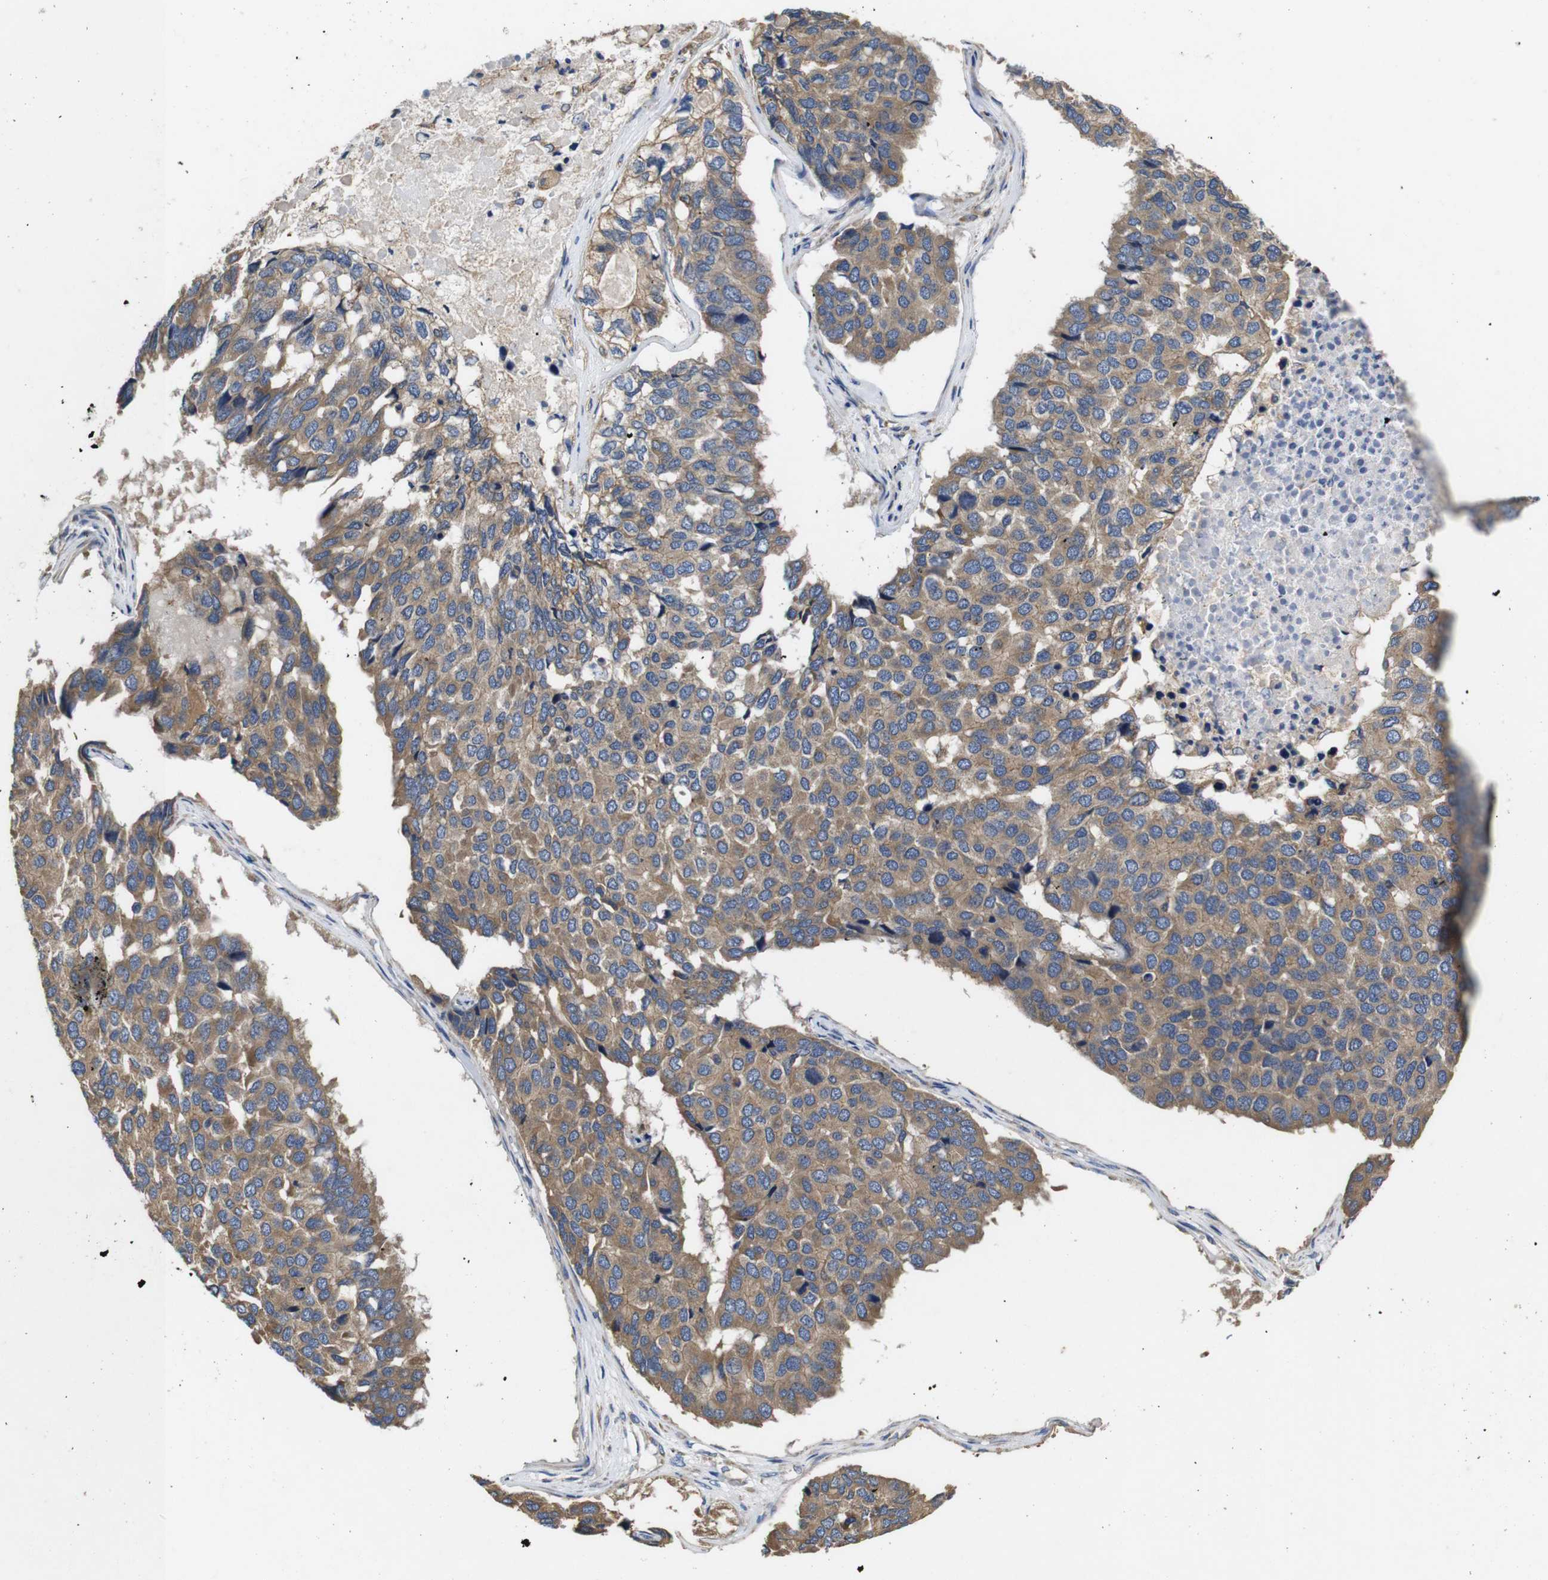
{"staining": {"intensity": "moderate", "quantity": ">75%", "location": "cytoplasmic/membranous"}, "tissue": "pancreatic cancer", "cell_type": "Tumor cells", "image_type": "cancer", "snomed": [{"axis": "morphology", "description": "Adenocarcinoma, NOS"}, {"axis": "topography", "description": "Pancreas"}], "caption": "The immunohistochemical stain highlights moderate cytoplasmic/membranous expression in tumor cells of pancreatic cancer (adenocarcinoma) tissue. Nuclei are stained in blue.", "gene": "MARCHF7", "patient": {"sex": "male", "age": 50}}